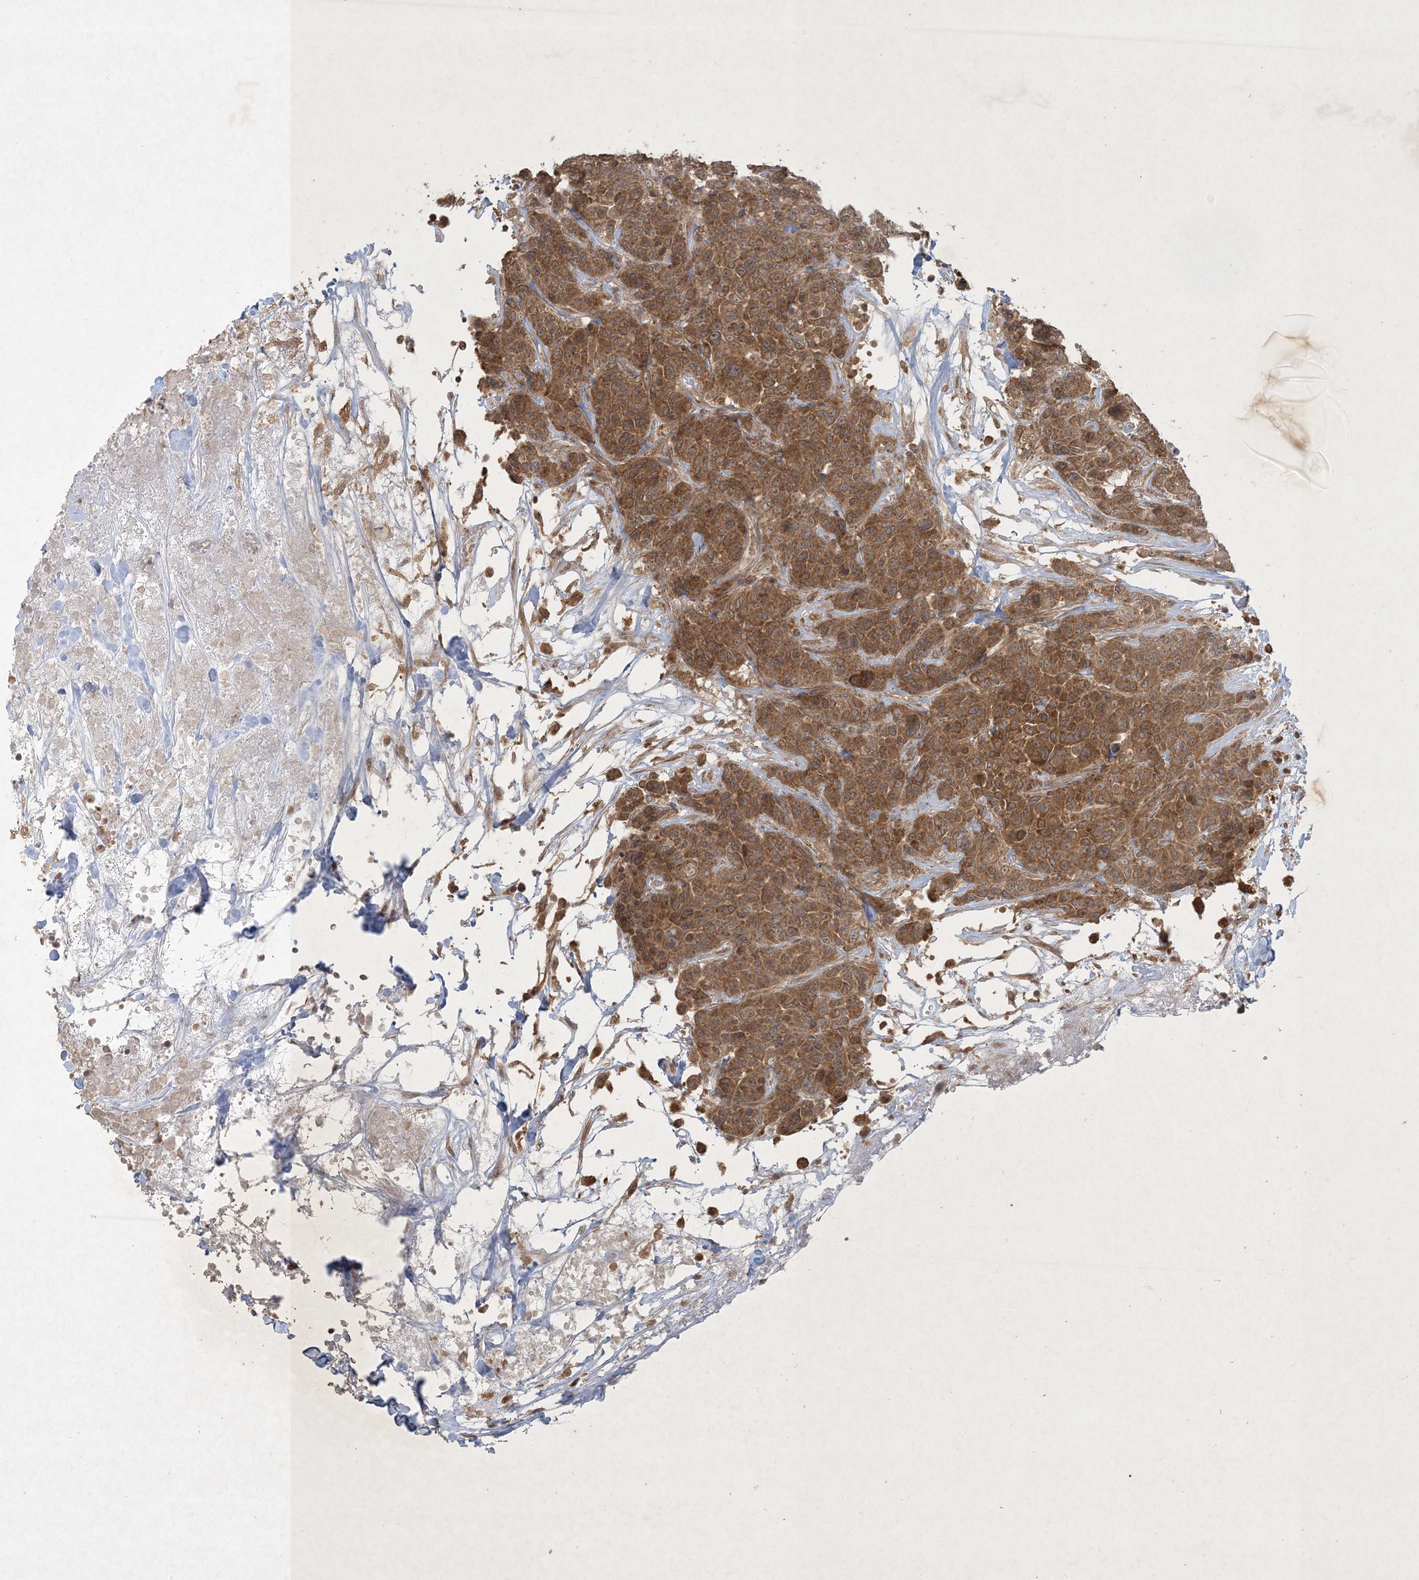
{"staining": {"intensity": "strong", "quantity": ">75%", "location": "cytoplasmic/membranous,nuclear"}, "tissue": "breast cancer", "cell_type": "Tumor cells", "image_type": "cancer", "snomed": [{"axis": "morphology", "description": "Duct carcinoma"}, {"axis": "topography", "description": "Breast"}], "caption": "DAB (3,3'-diaminobenzidine) immunohistochemical staining of human breast intraductal carcinoma shows strong cytoplasmic/membranous and nuclear protein positivity in approximately >75% of tumor cells.", "gene": "NRBP2", "patient": {"sex": "female", "age": 37}}